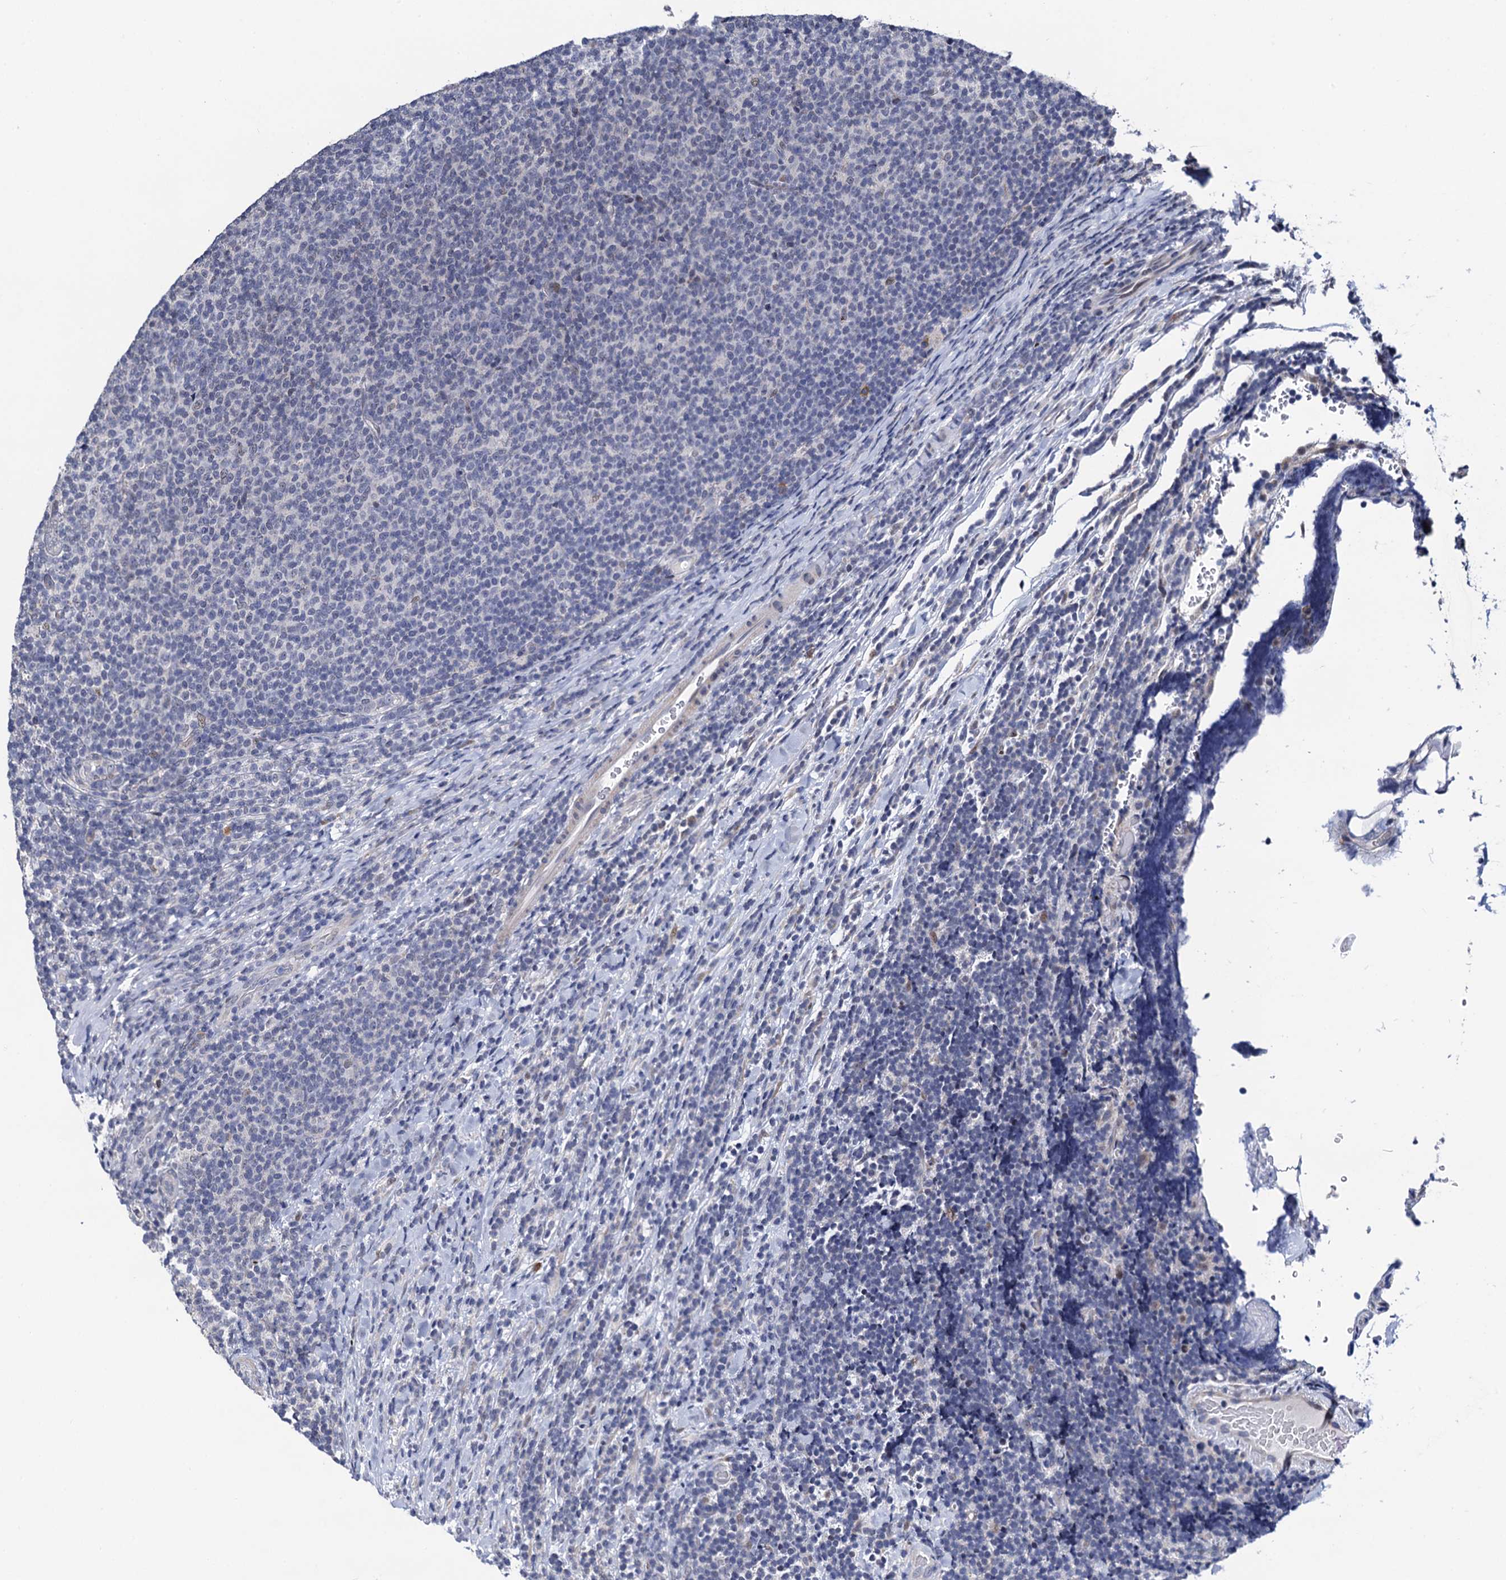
{"staining": {"intensity": "negative", "quantity": "none", "location": "none"}, "tissue": "lymphoma", "cell_type": "Tumor cells", "image_type": "cancer", "snomed": [{"axis": "morphology", "description": "Malignant lymphoma, non-Hodgkin's type, Low grade"}, {"axis": "topography", "description": "Lymph node"}], "caption": "The photomicrograph displays no significant staining in tumor cells of lymphoma.", "gene": "FAM222A", "patient": {"sex": "male", "age": 66}}